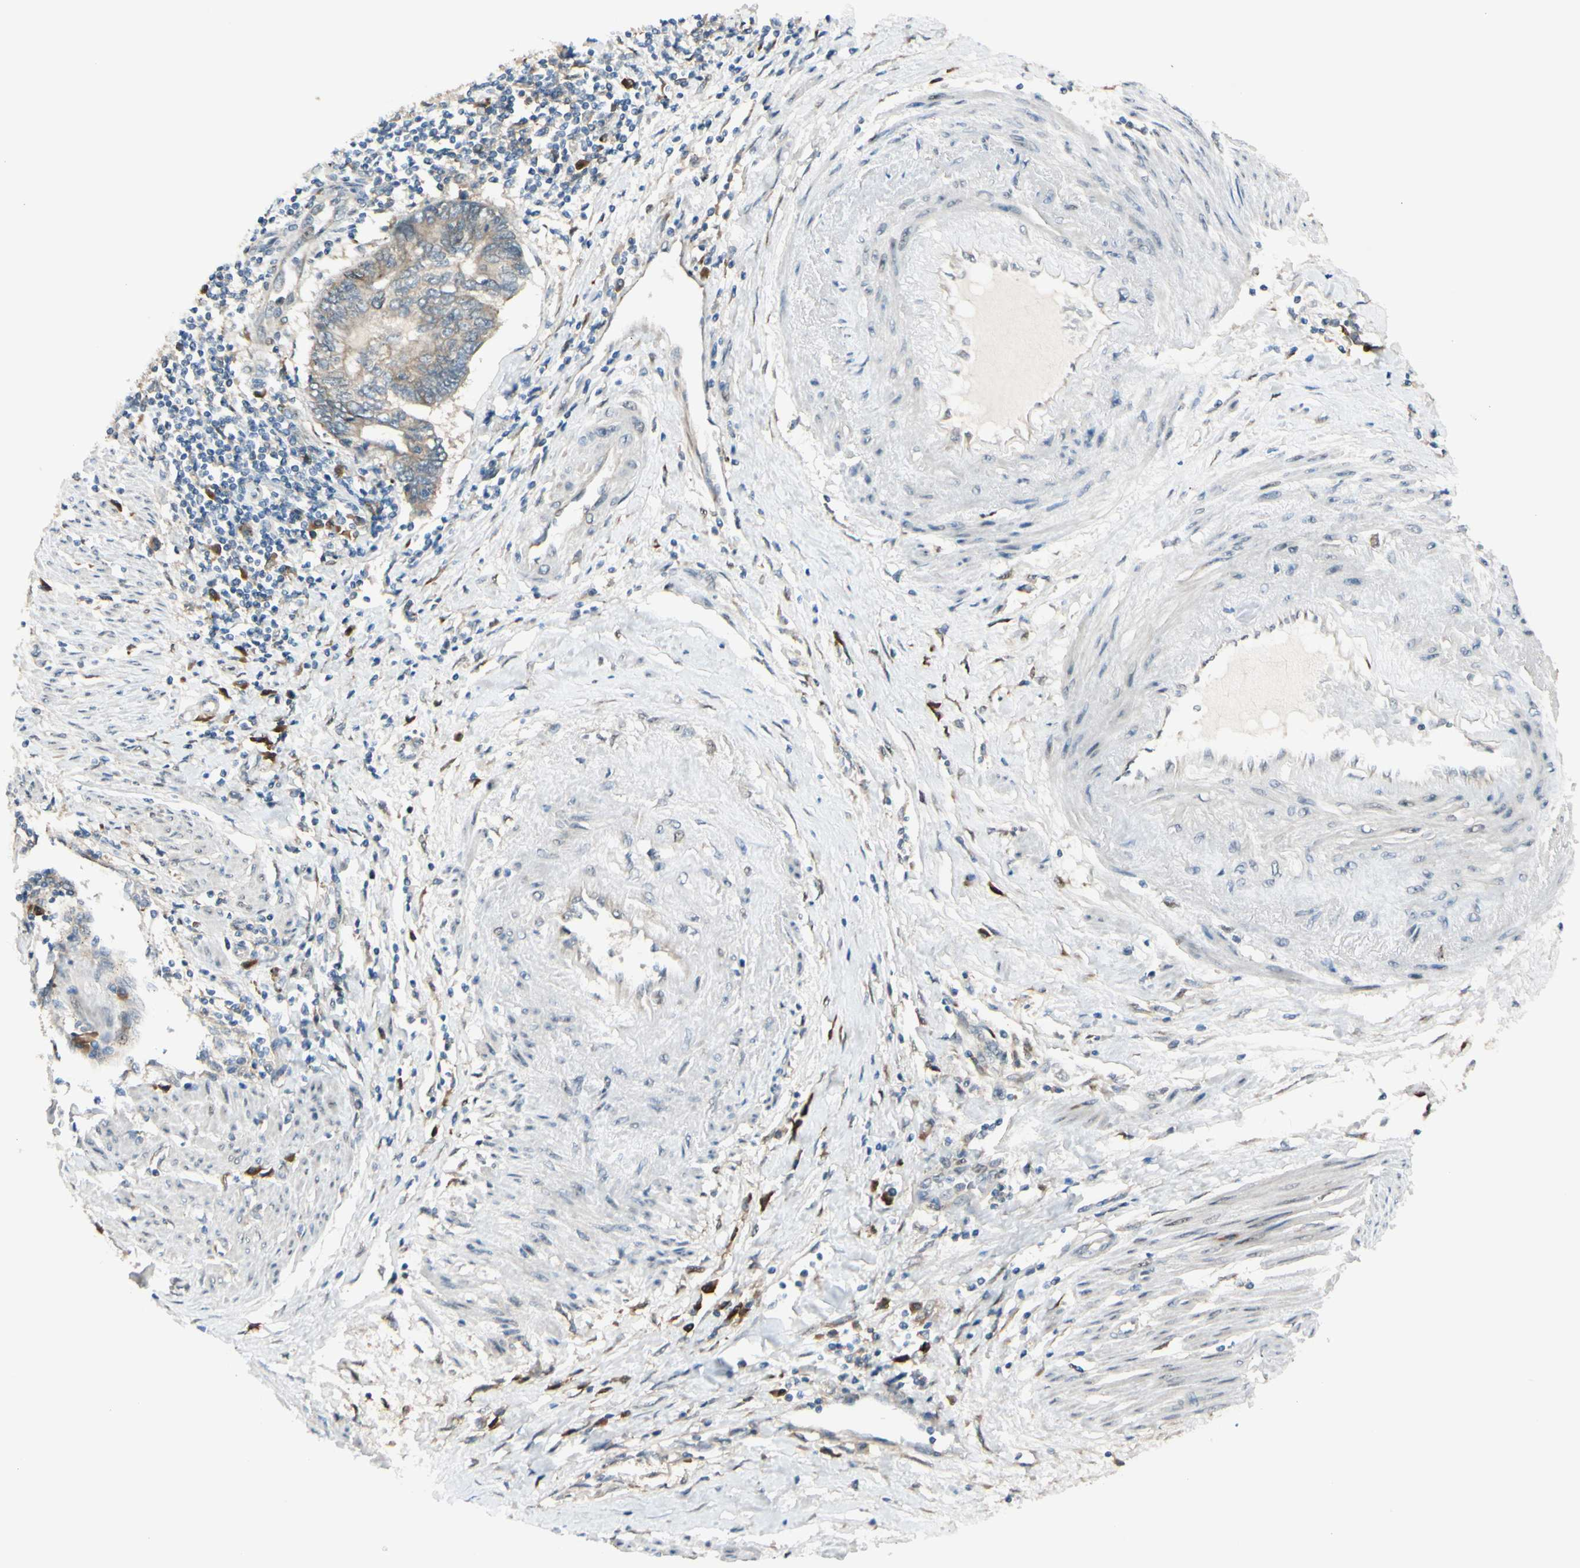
{"staining": {"intensity": "weak", "quantity": ">75%", "location": "cytoplasmic/membranous"}, "tissue": "endometrial cancer", "cell_type": "Tumor cells", "image_type": "cancer", "snomed": [{"axis": "morphology", "description": "Adenocarcinoma, NOS"}, {"axis": "topography", "description": "Uterus"}, {"axis": "topography", "description": "Endometrium"}], "caption": "Tumor cells demonstrate low levels of weak cytoplasmic/membranous positivity in approximately >75% of cells in adenocarcinoma (endometrial).", "gene": "PTTG1", "patient": {"sex": "female", "age": 70}}